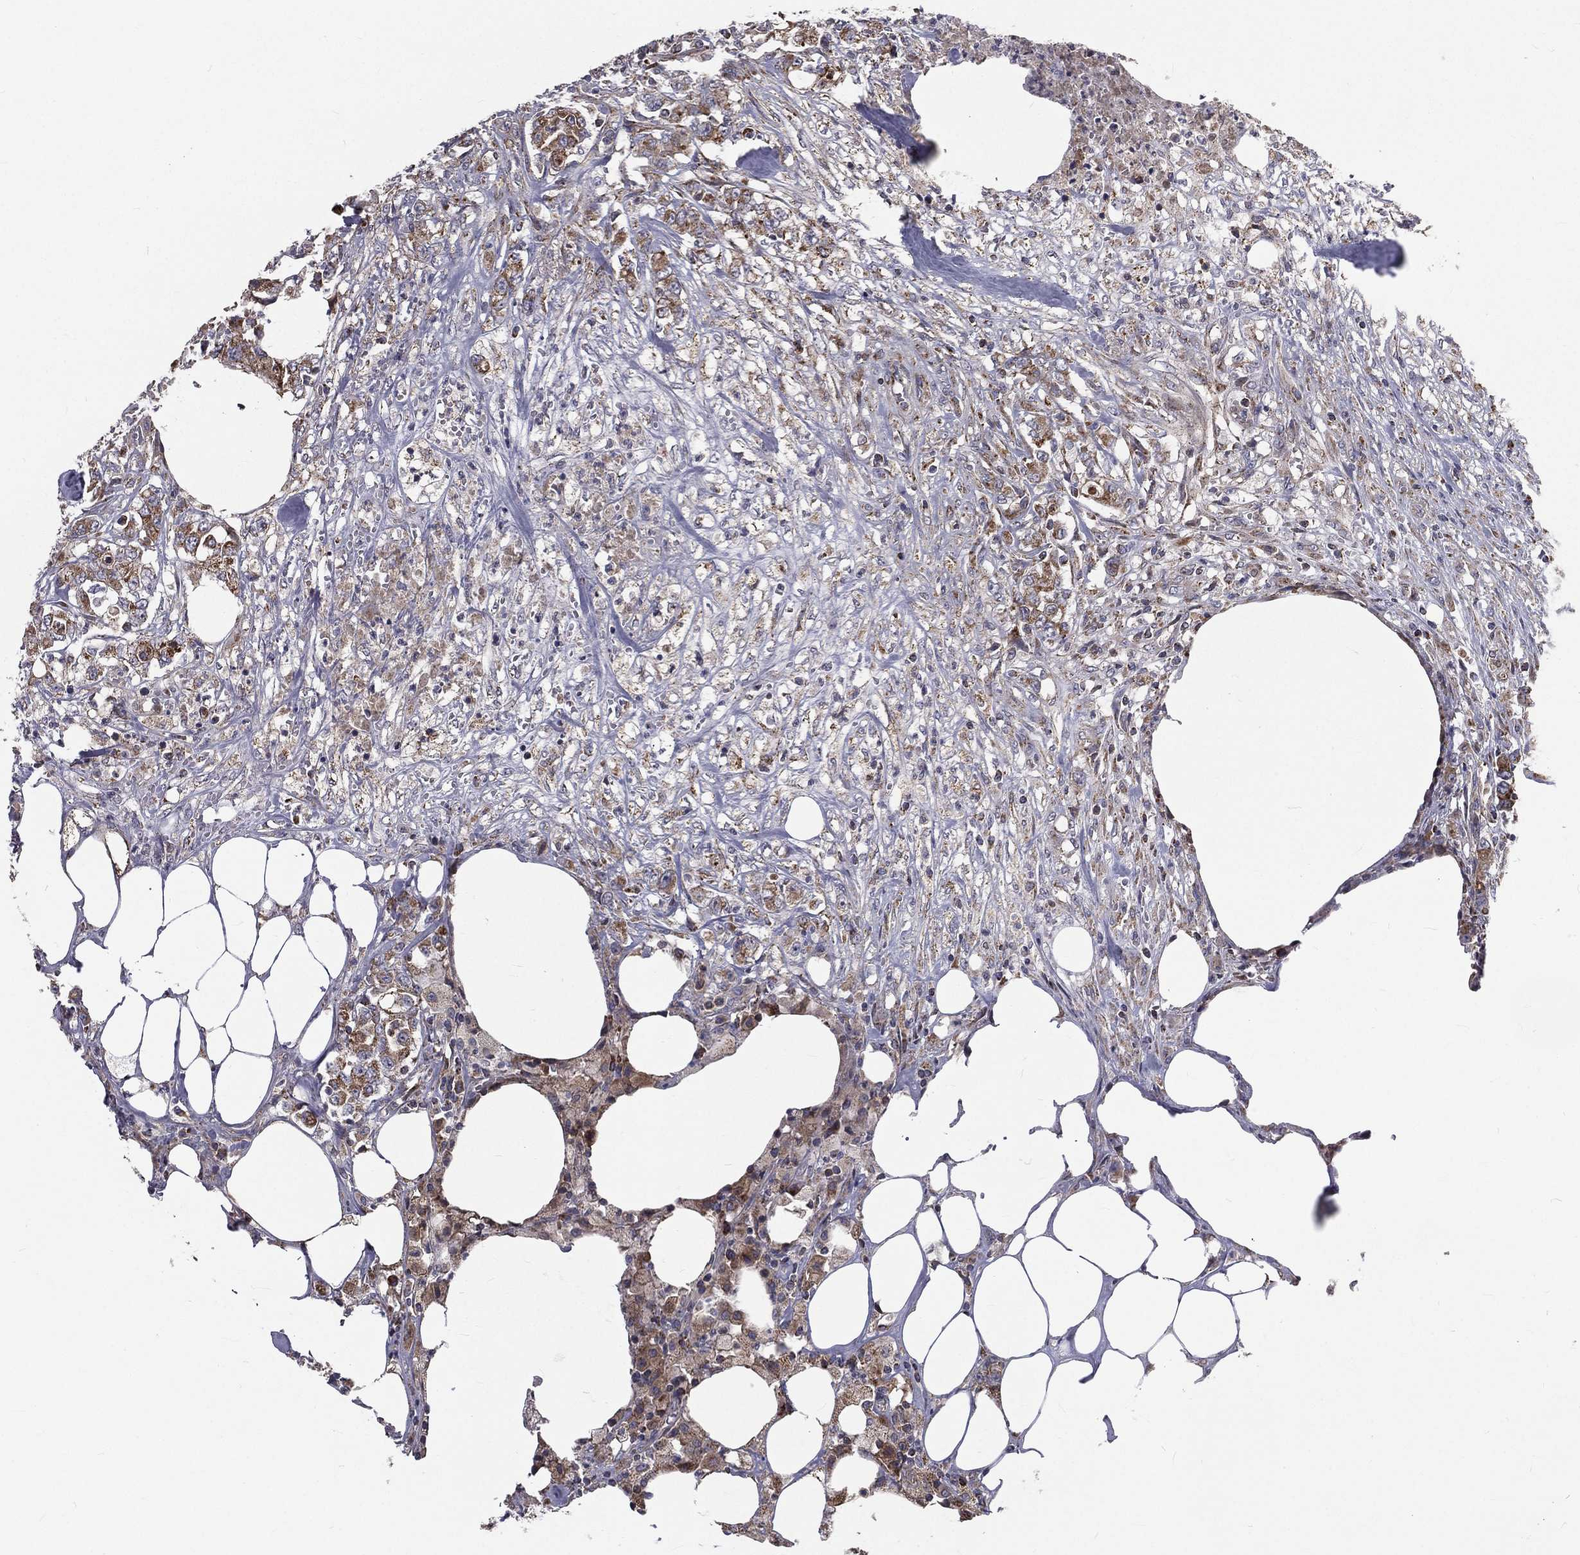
{"staining": {"intensity": "moderate", "quantity": "25%-75%", "location": "cytoplasmic/membranous"}, "tissue": "colorectal cancer", "cell_type": "Tumor cells", "image_type": "cancer", "snomed": [{"axis": "morphology", "description": "Adenocarcinoma, NOS"}, {"axis": "topography", "description": "Colon"}], "caption": "Tumor cells reveal medium levels of moderate cytoplasmic/membranous staining in approximately 25%-75% of cells in human colorectal cancer.", "gene": "GPD1", "patient": {"sex": "female", "age": 48}}